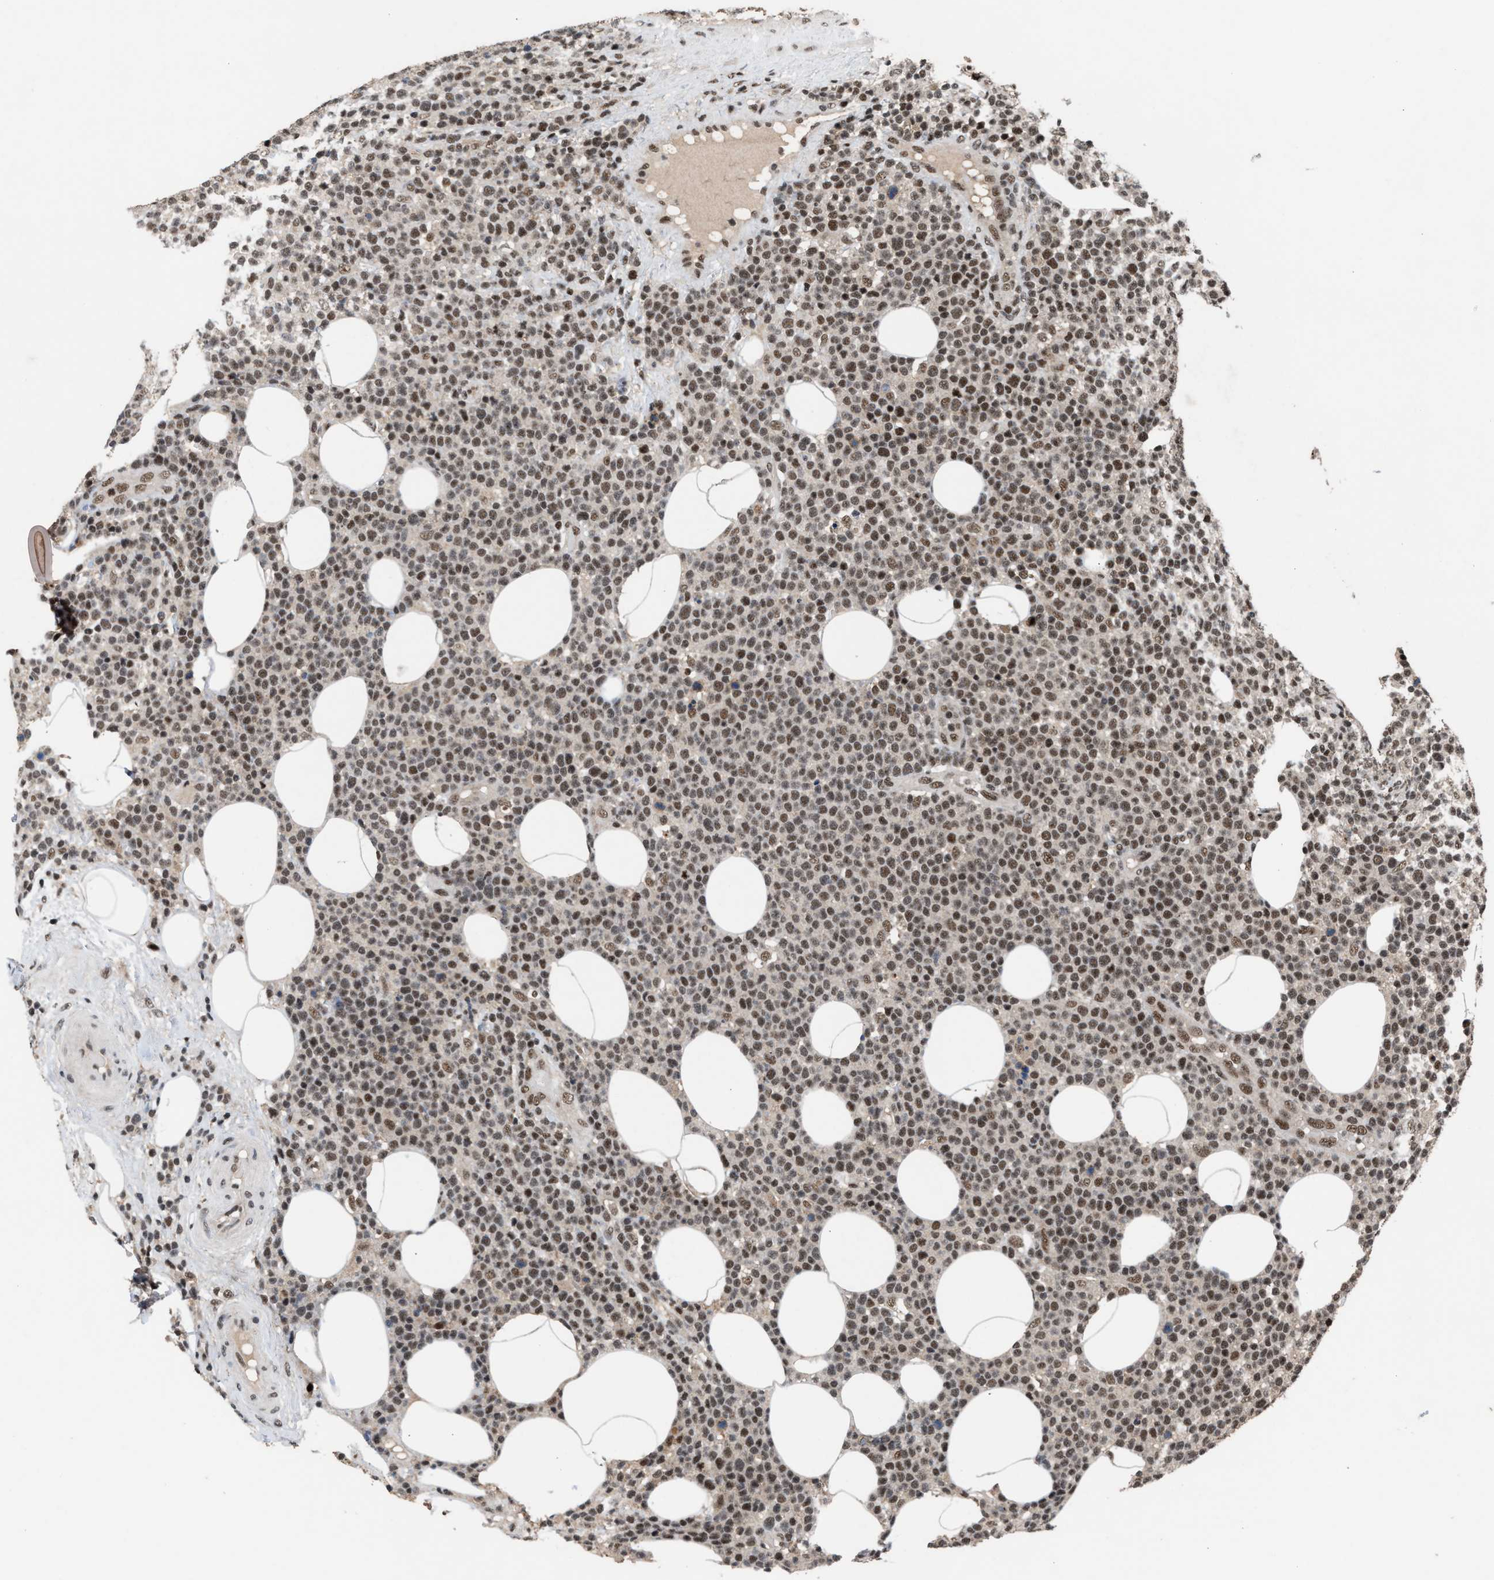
{"staining": {"intensity": "moderate", "quantity": ">75%", "location": "nuclear"}, "tissue": "lymphoma", "cell_type": "Tumor cells", "image_type": "cancer", "snomed": [{"axis": "morphology", "description": "Malignant lymphoma, non-Hodgkin's type, High grade"}, {"axis": "topography", "description": "Lymph node"}], "caption": "Protein positivity by immunohistochemistry (IHC) exhibits moderate nuclear positivity in approximately >75% of tumor cells in malignant lymphoma, non-Hodgkin's type (high-grade).", "gene": "PRPF4", "patient": {"sex": "male", "age": 61}}